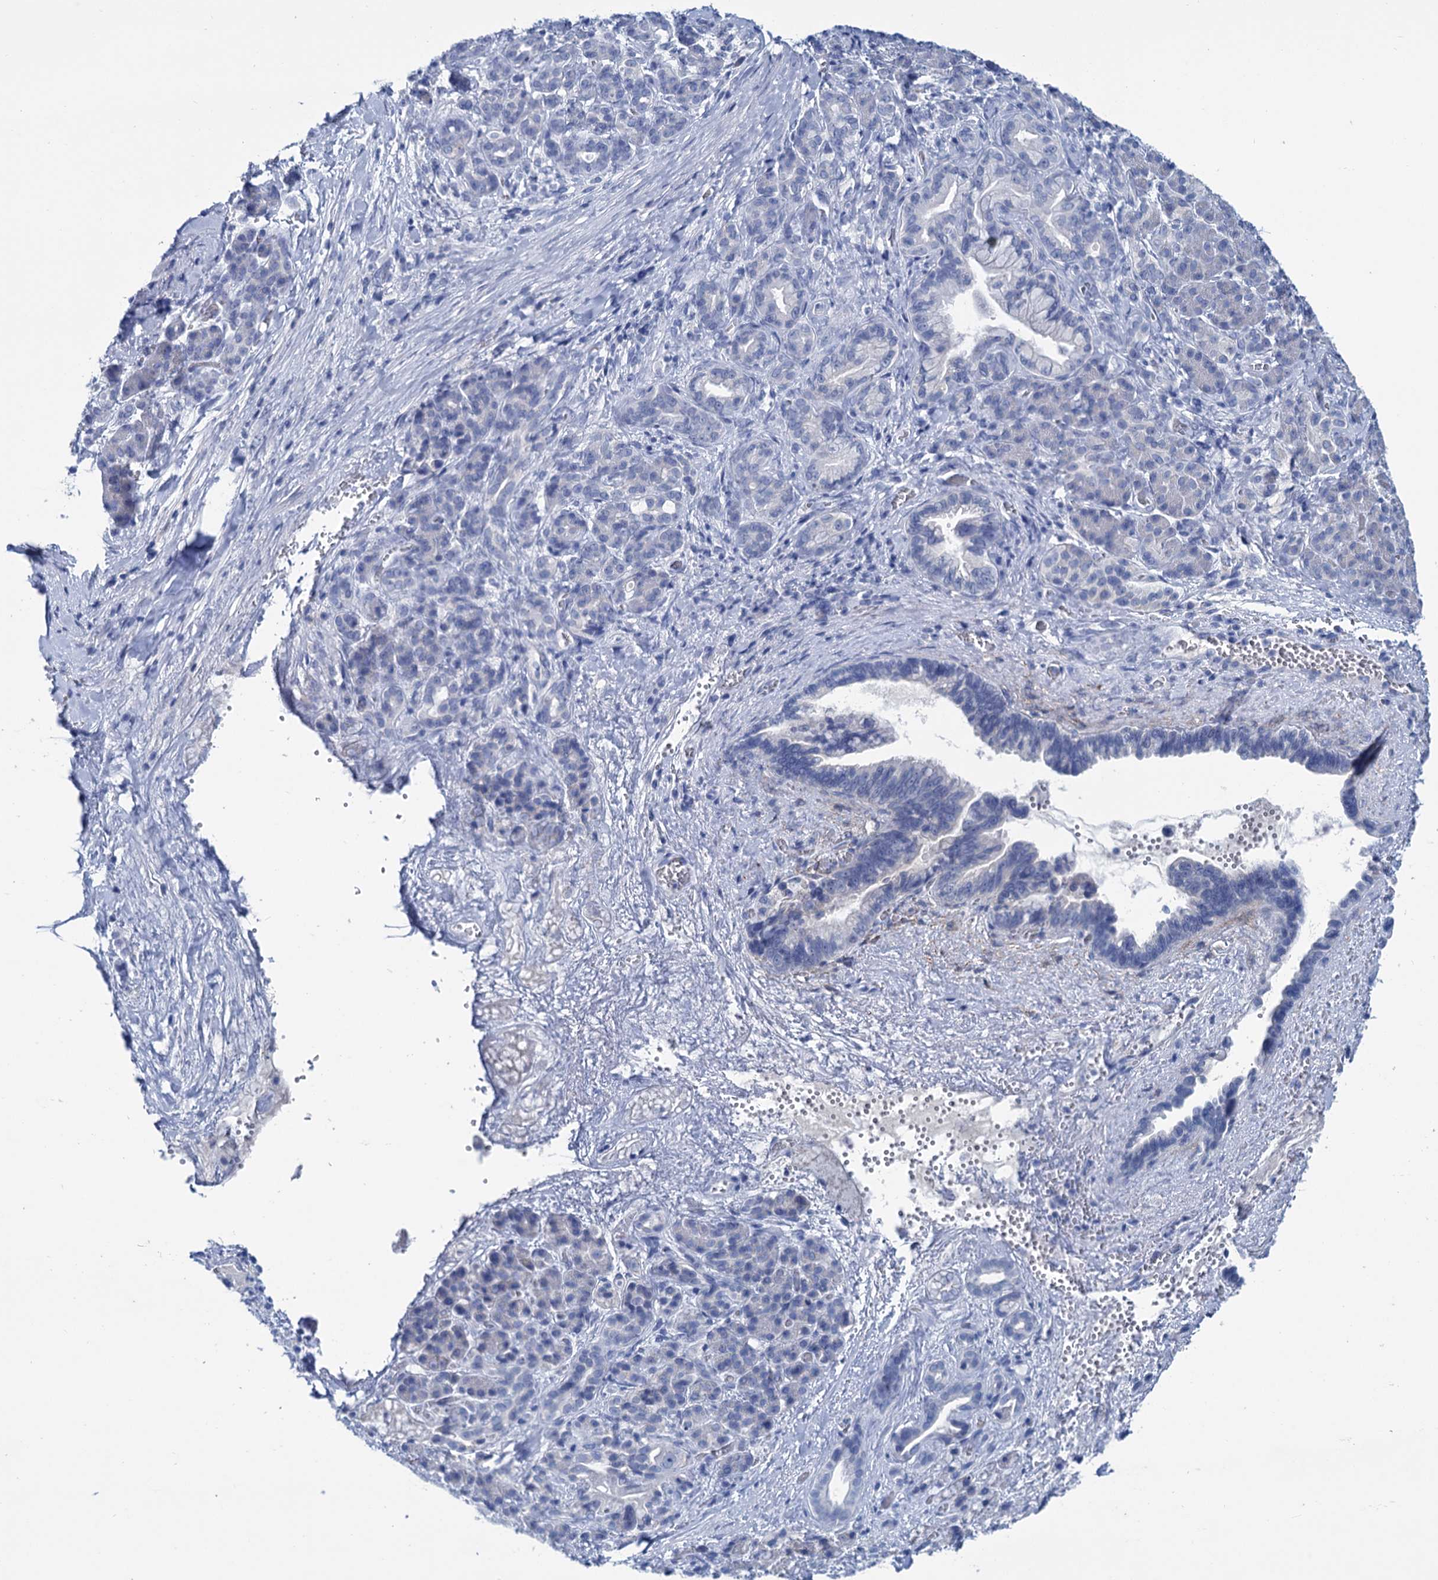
{"staining": {"intensity": "negative", "quantity": "none", "location": "none"}, "tissue": "pancreatic cancer", "cell_type": "Tumor cells", "image_type": "cancer", "snomed": [{"axis": "morphology", "description": "Adenocarcinoma, NOS"}, {"axis": "topography", "description": "Pancreas"}], "caption": "This is an immunohistochemistry (IHC) micrograph of human adenocarcinoma (pancreatic). There is no positivity in tumor cells.", "gene": "MYOZ3", "patient": {"sex": "male", "age": 59}}